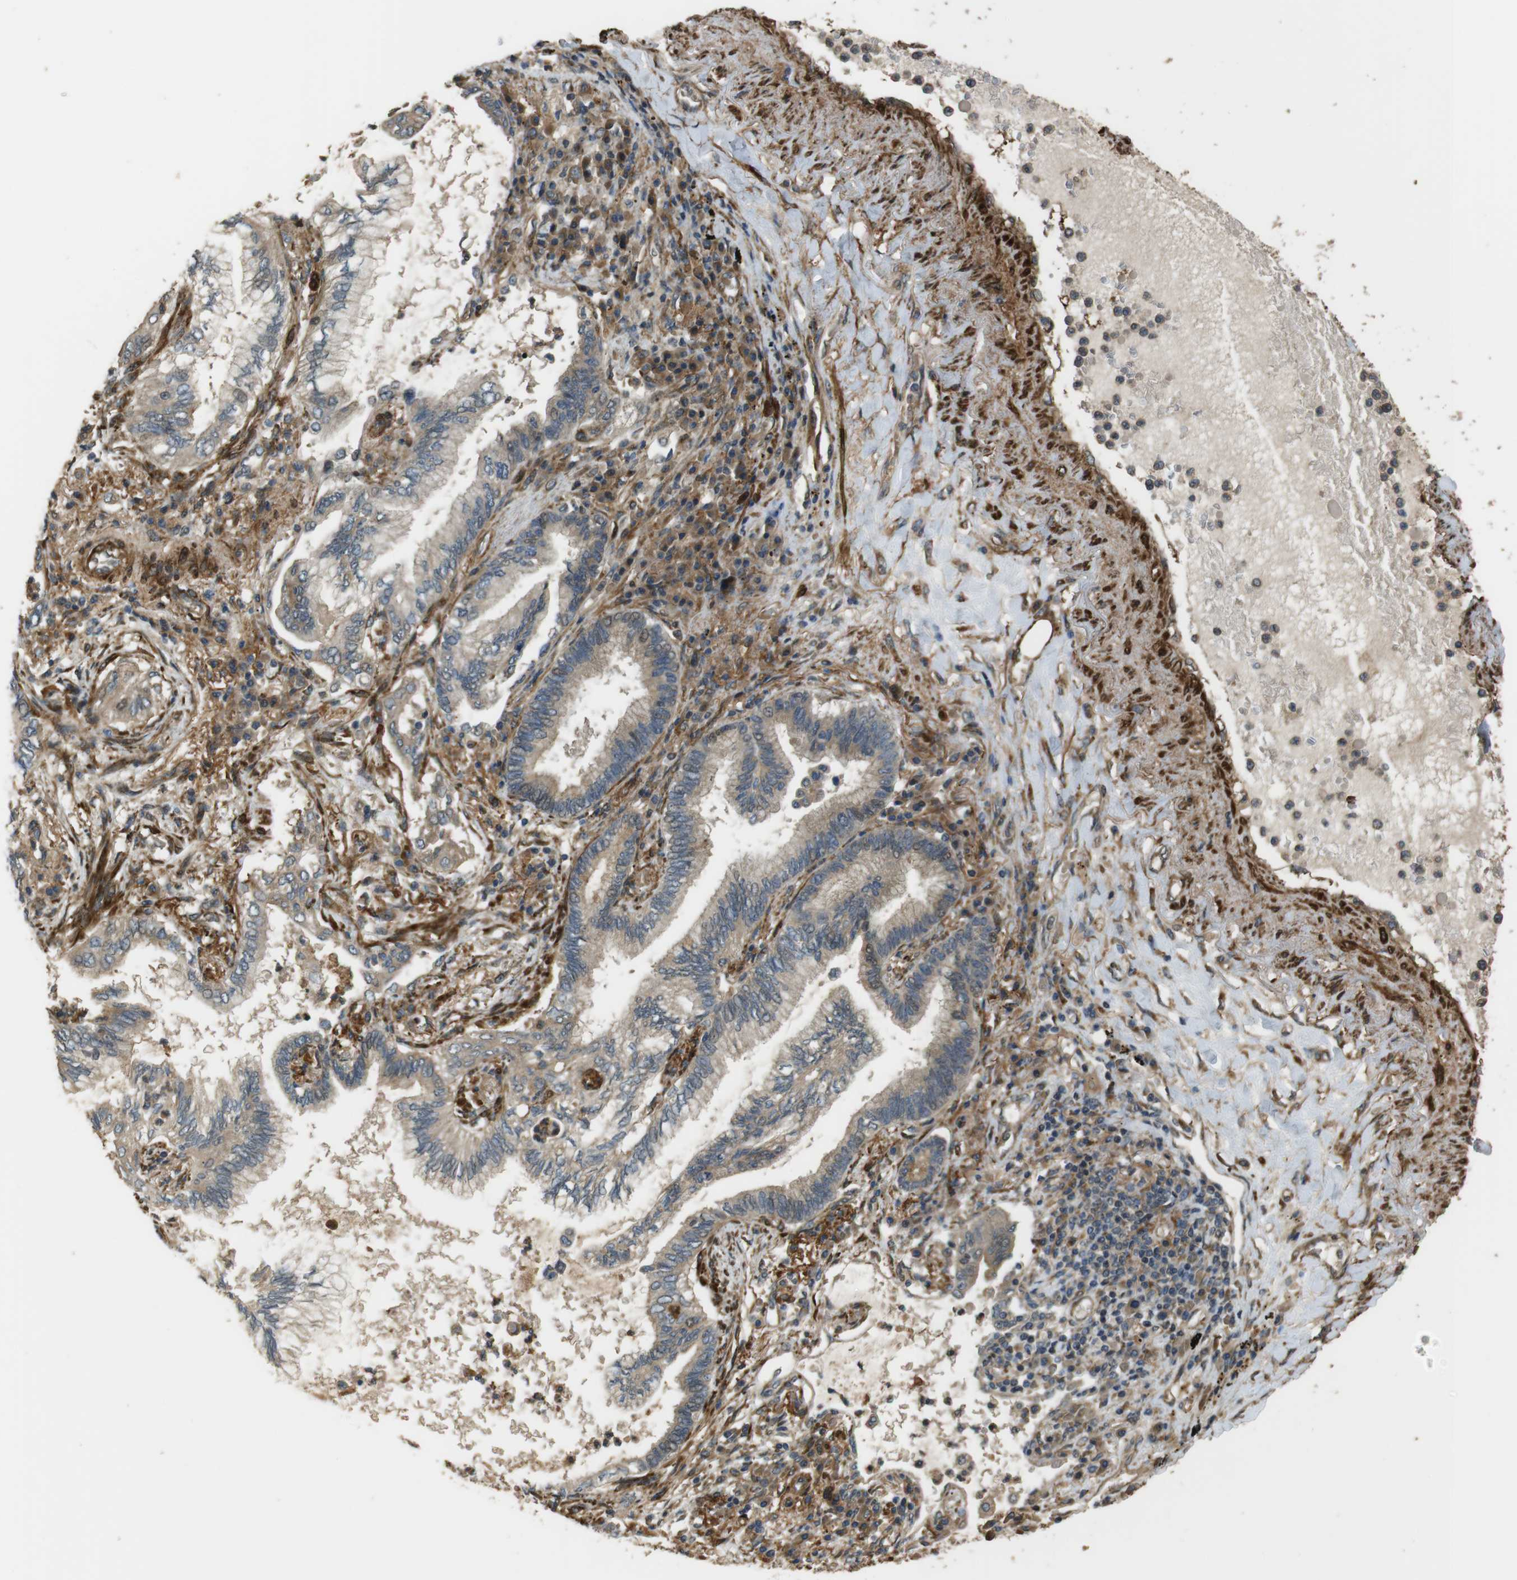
{"staining": {"intensity": "weak", "quantity": "25%-75%", "location": "cytoplasmic/membranous"}, "tissue": "lung cancer", "cell_type": "Tumor cells", "image_type": "cancer", "snomed": [{"axis": "morphology", "description": "Normal tissue, NOS"}, {"axis": "morphology", "description": "Adenocarcinoma, NOS"}, {"axis": "topography", "description": "Bronchus"}, {"axis": "topography", "description": "Lung"}], "caption": "There is low levels of weak cytoplasmic/membranous expression in tumor cells of adenocarcinoma (lung), as demonstrated by immunohistochemical staining (brown color).", "gene": "MSRB3", "patient": {"sex": "female", "age": 70}}